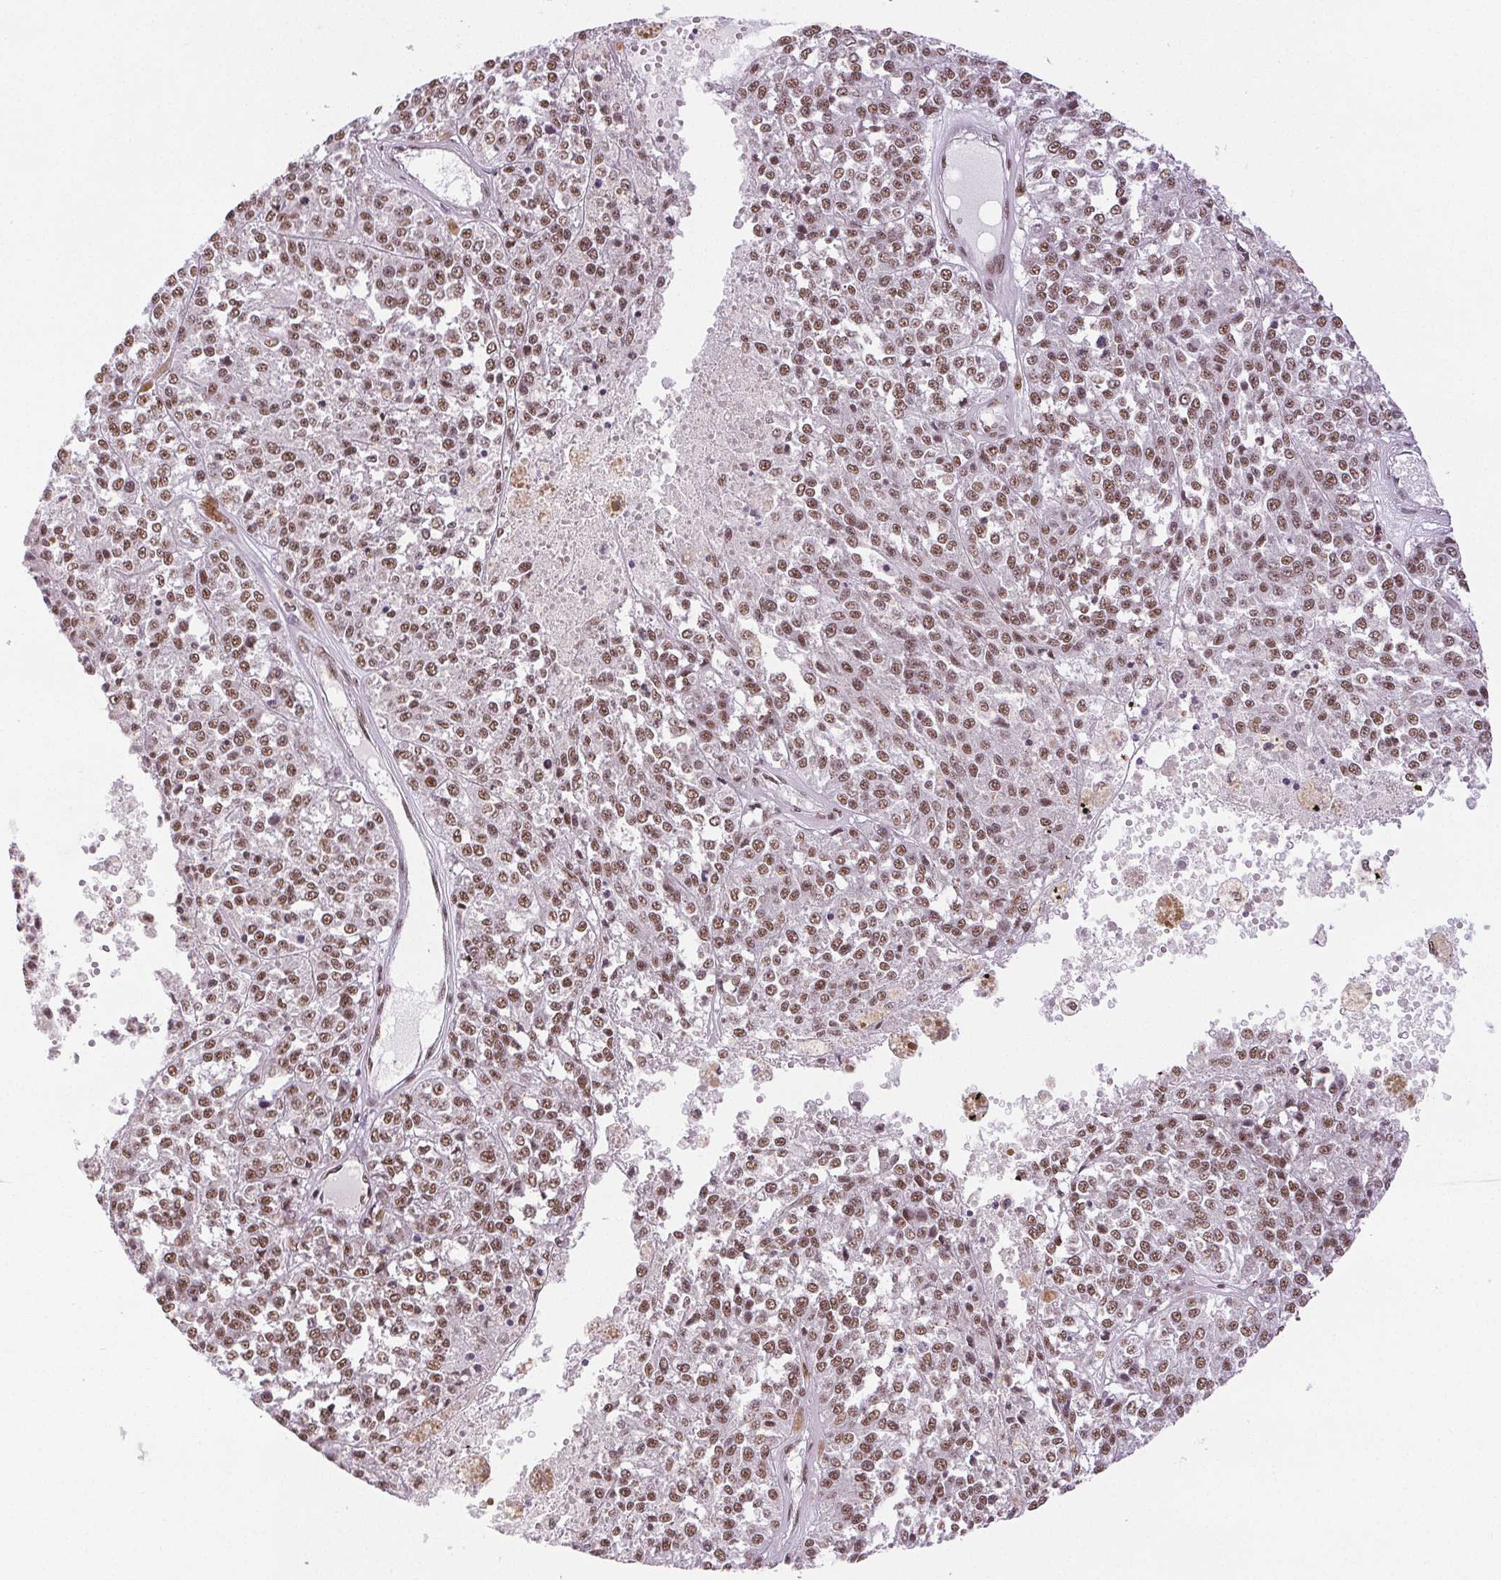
{"staining": {"intensity": "weak", "quantity": ">75%", "location": "nuclear"}, "tissue": "melanoma", "cell_type": "Tumor cells", "image_type": "cancer", "snomed": [{"axis": "morphology", "description": "Malignant melanoma, Metastatic site"}, {"axis": "topography", "description": "Lymph node"}], "caption": "The immunohistochemical stain shows weak nuclear expression in tumor cells of melanoma tissue.", "gene": "IK", "patient": {"sex": "female", "age": 64}}